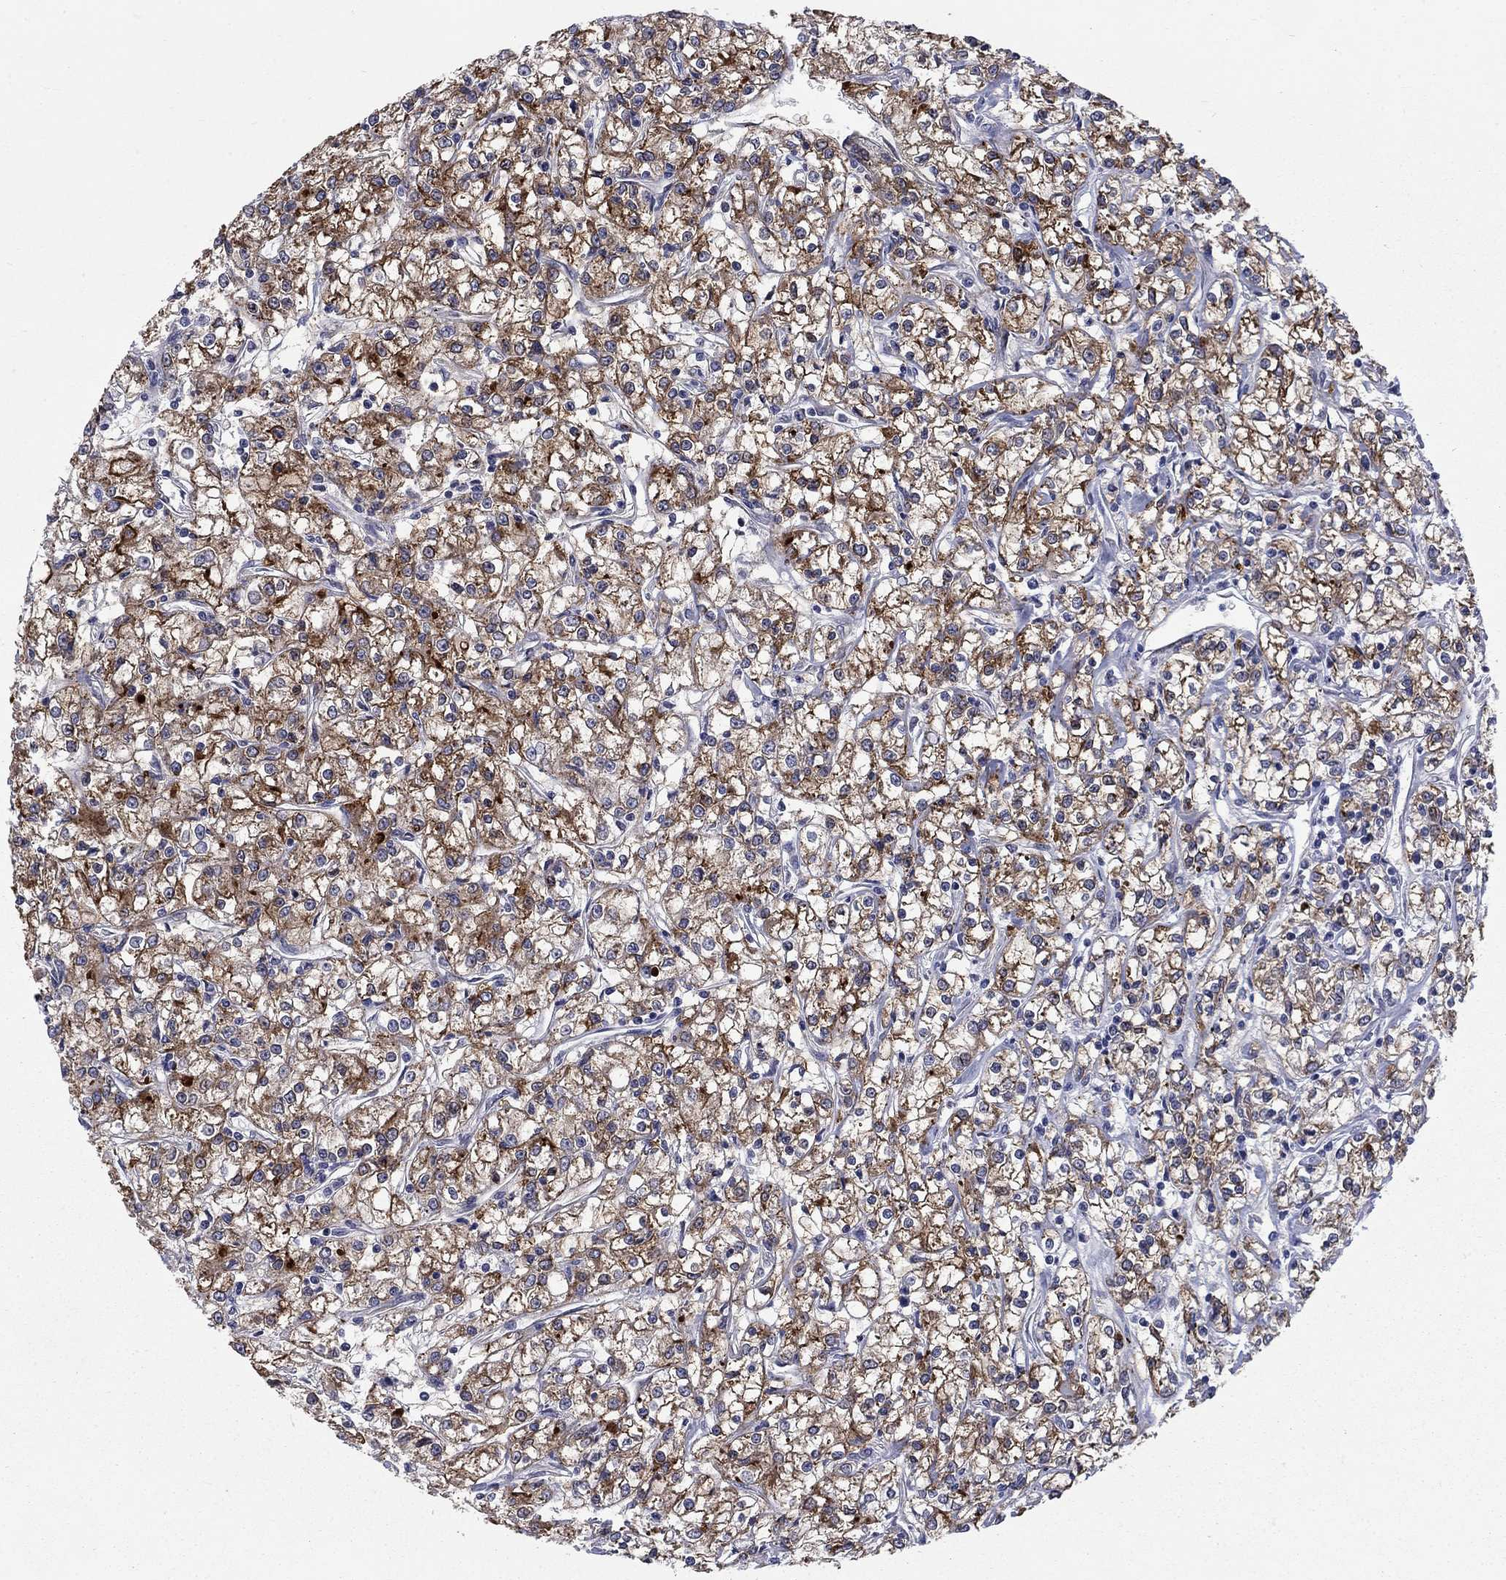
{"staining": {"intensity": "strong", "quantity": ">75%", "location": "cytoplasmic/membranous"}, "tissue": "renal cancer", "cell_type": "Tumor cells", "image_type": "cancer", "snomed": [{"axis": "morphology", "description": "Adenocarcinoma, NOS"}, {"axis": "topography", "description": "Kidney"}], "caption": "Immunohistochemical staining of renal cancer shows high levels of strong cytoplasmic/membranous protein positivity in about >75% of tumor cells. (Stains: DAB (3,3'-diaminobenzidine) in brown, nuclei in blue, Microscopy: brightfield microscopy at high magnification).", "gene": "SLC1A1", "patient": {"sex": "female", "age": 59}}